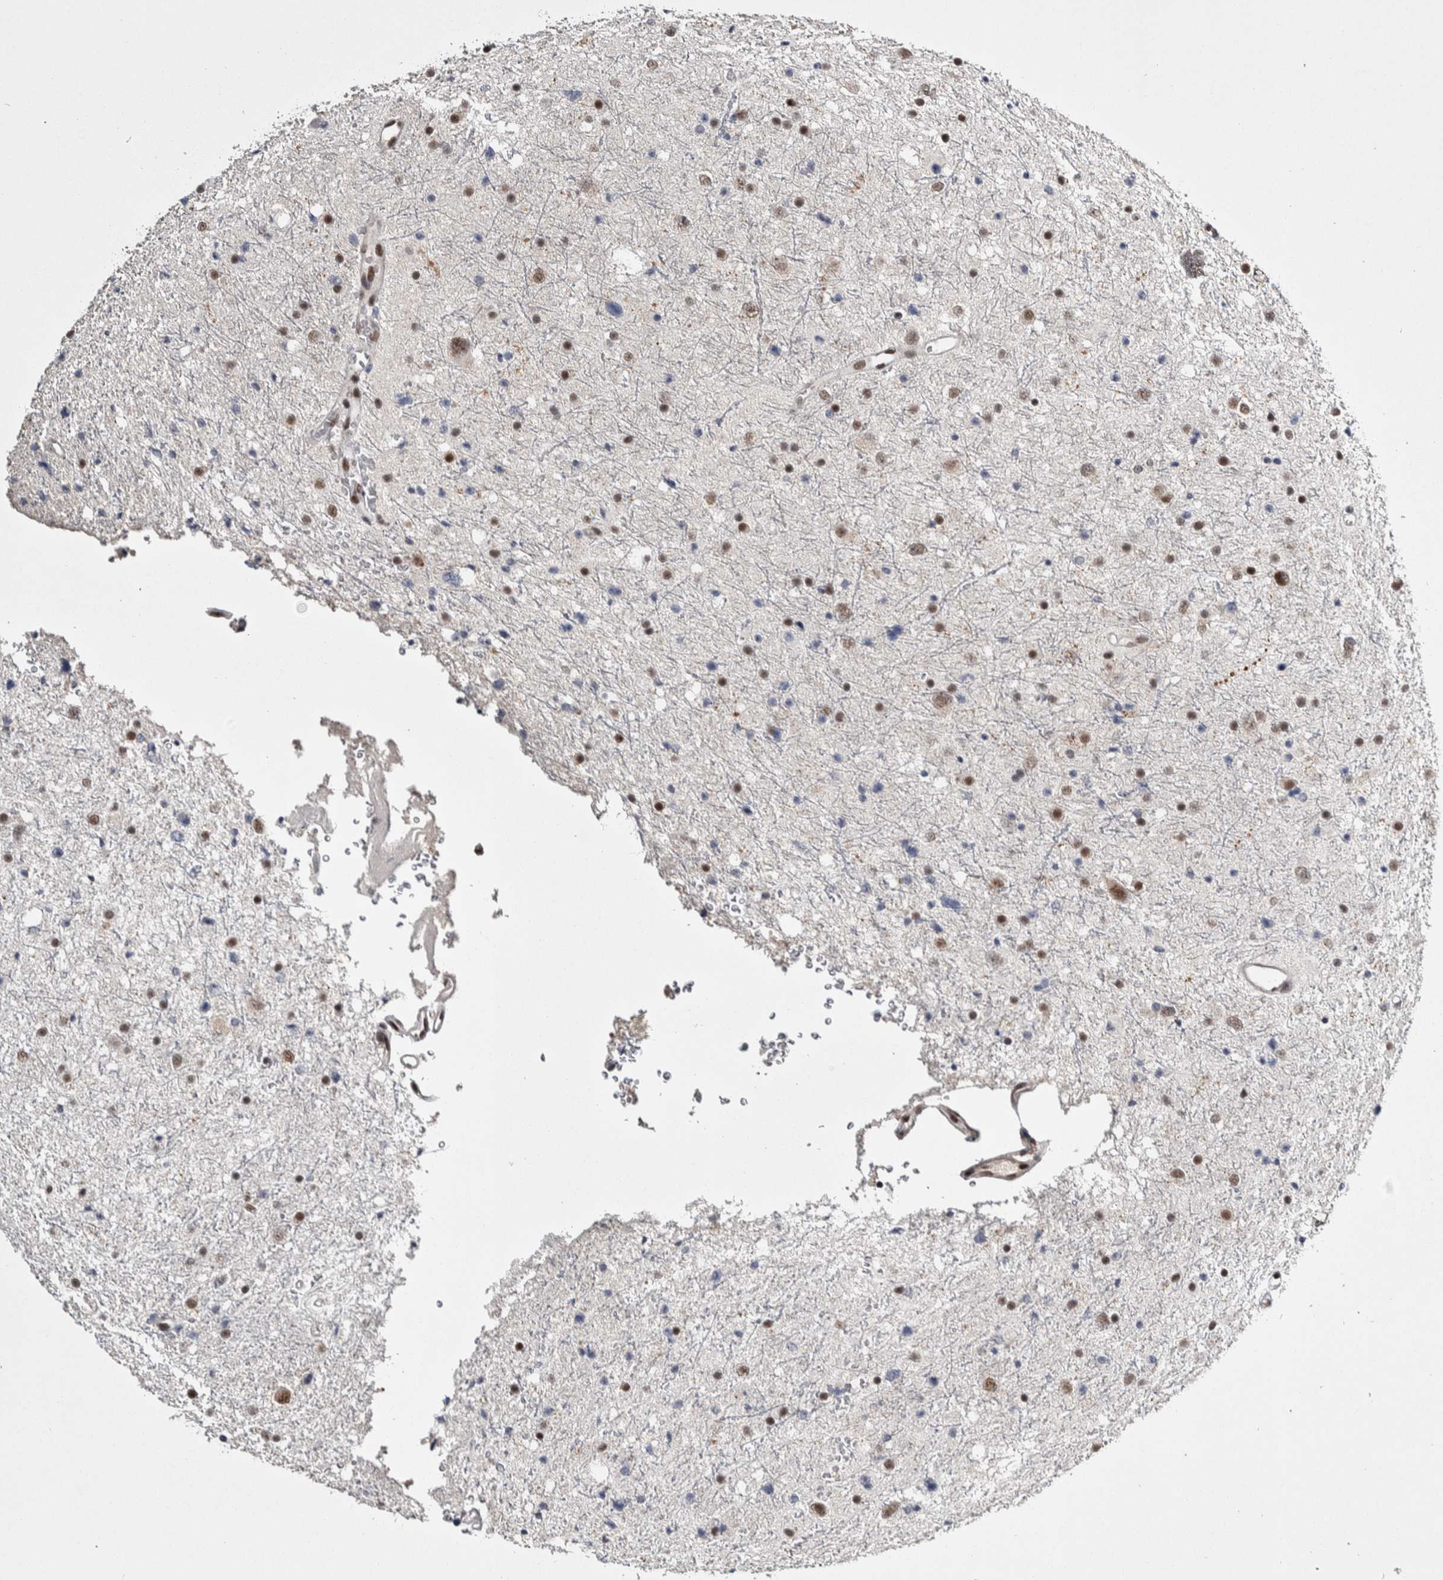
{"staining": {"intensity": "moderate", "quantity": "25%-75%", "location": "nuclear"}, "tissue": "glioma", "cell_type": "Tumor cells", "image_type": "cancer", "snomed": [{"axis": "morphology", "description": "Glioma, malignant, Low grade"}, {"axis": "topography", "description": "Brain"}], "caption": "Malignant glioma (low-grade) stained with IHC reveals moderate nuclear positivity in approximately 25%-75% of tumor cells.", "gene": "ASPN", "patient": {"sex": "female", "age": 37}}